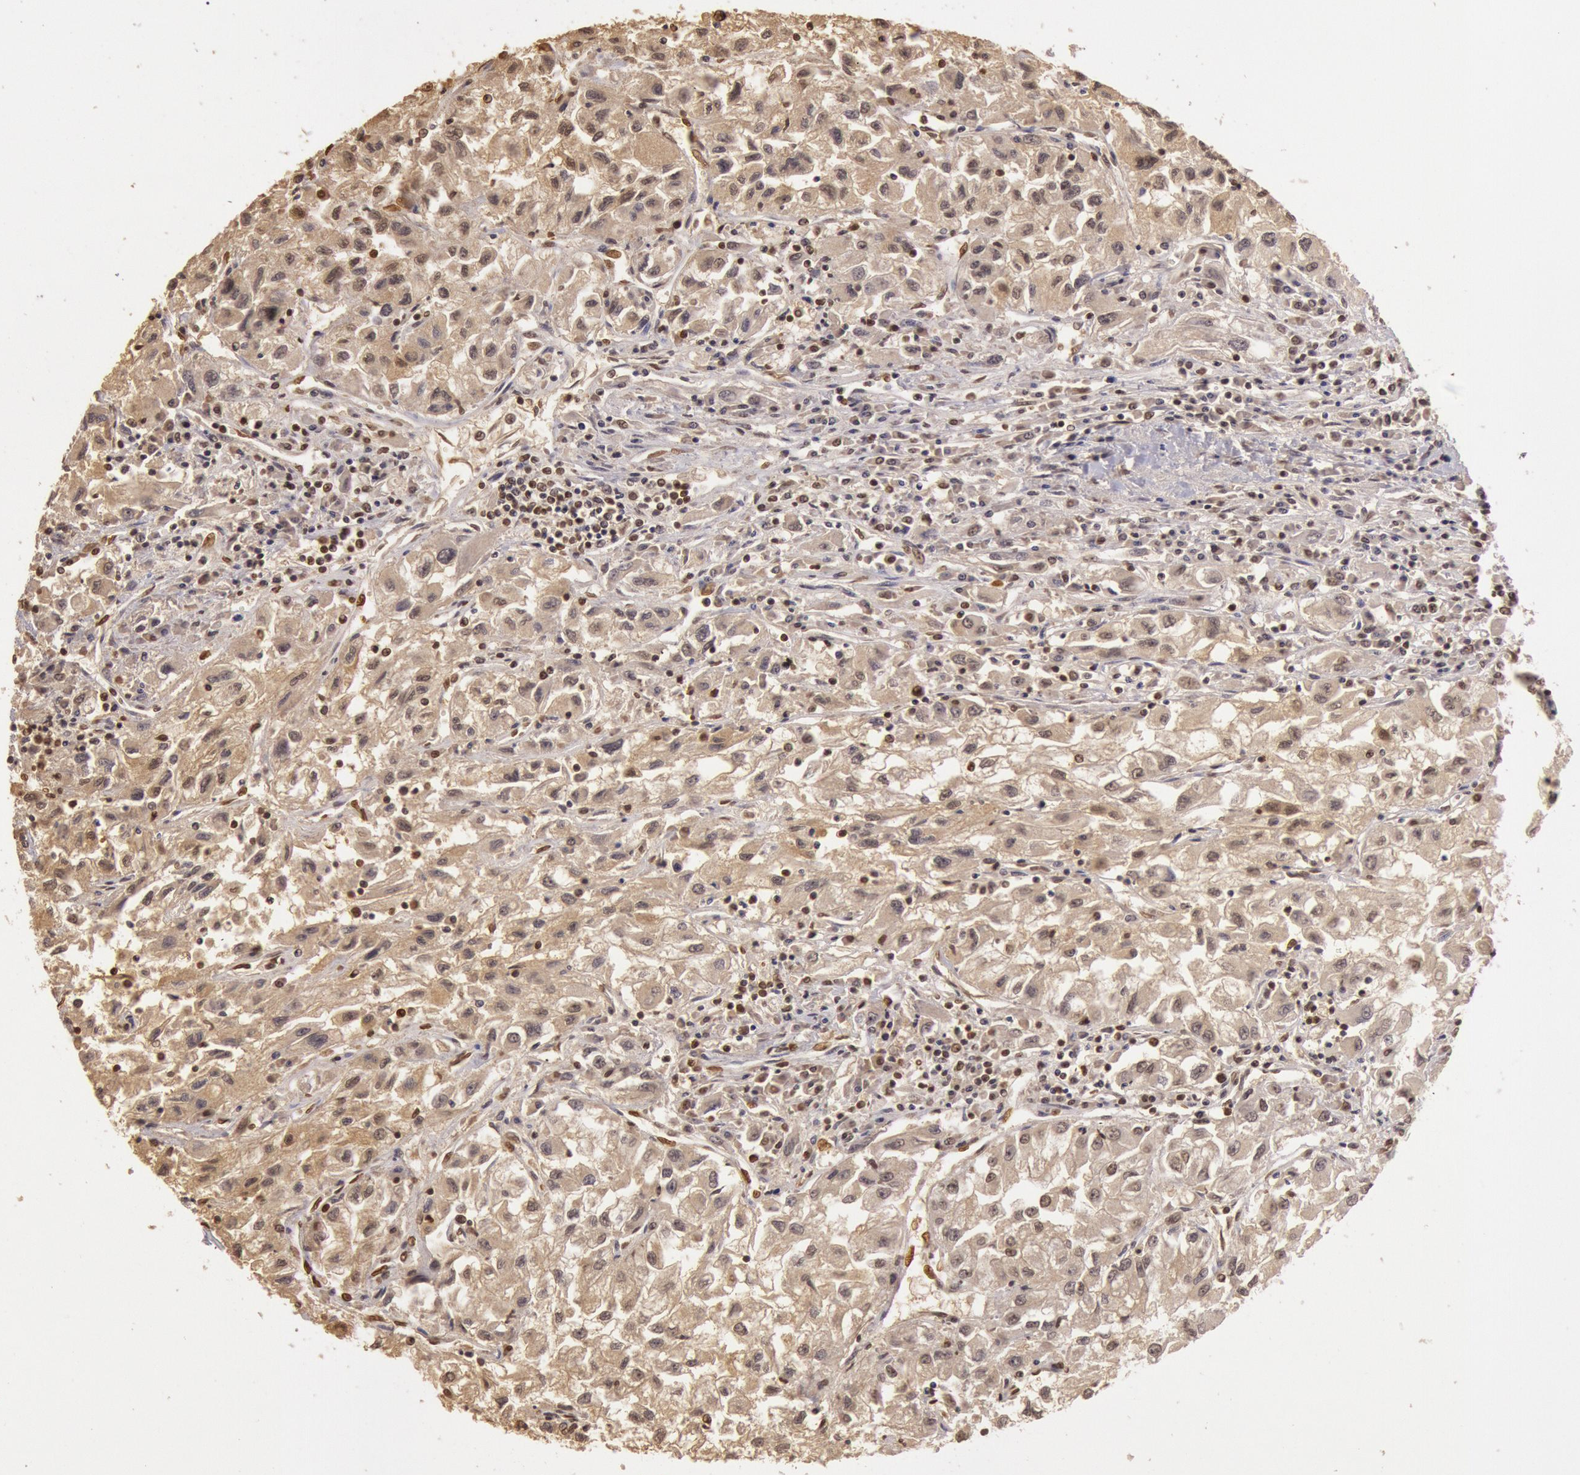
{"staining": {"intensity": "weak", "quantity": ">75%", "location": "cytoplasmic/membranous,nuclear"}, "tissue": "renal cancer", "cell_type": "Tumor cells", "image_type": "cancer", "snomed": [{"axis": "morphology", "description": "Adenocarcinoma, NOS"}, {"axis": "topography", "description": "Kidney"}], "caption": "The immunohistochemical stain highlights weak cytoplasmic/membranous and nuclear expression in tumor cells of adenocarcinoma (renal) tissue.", "gene": "SOD1", "patient": {"sex": "male", "age": 59}}